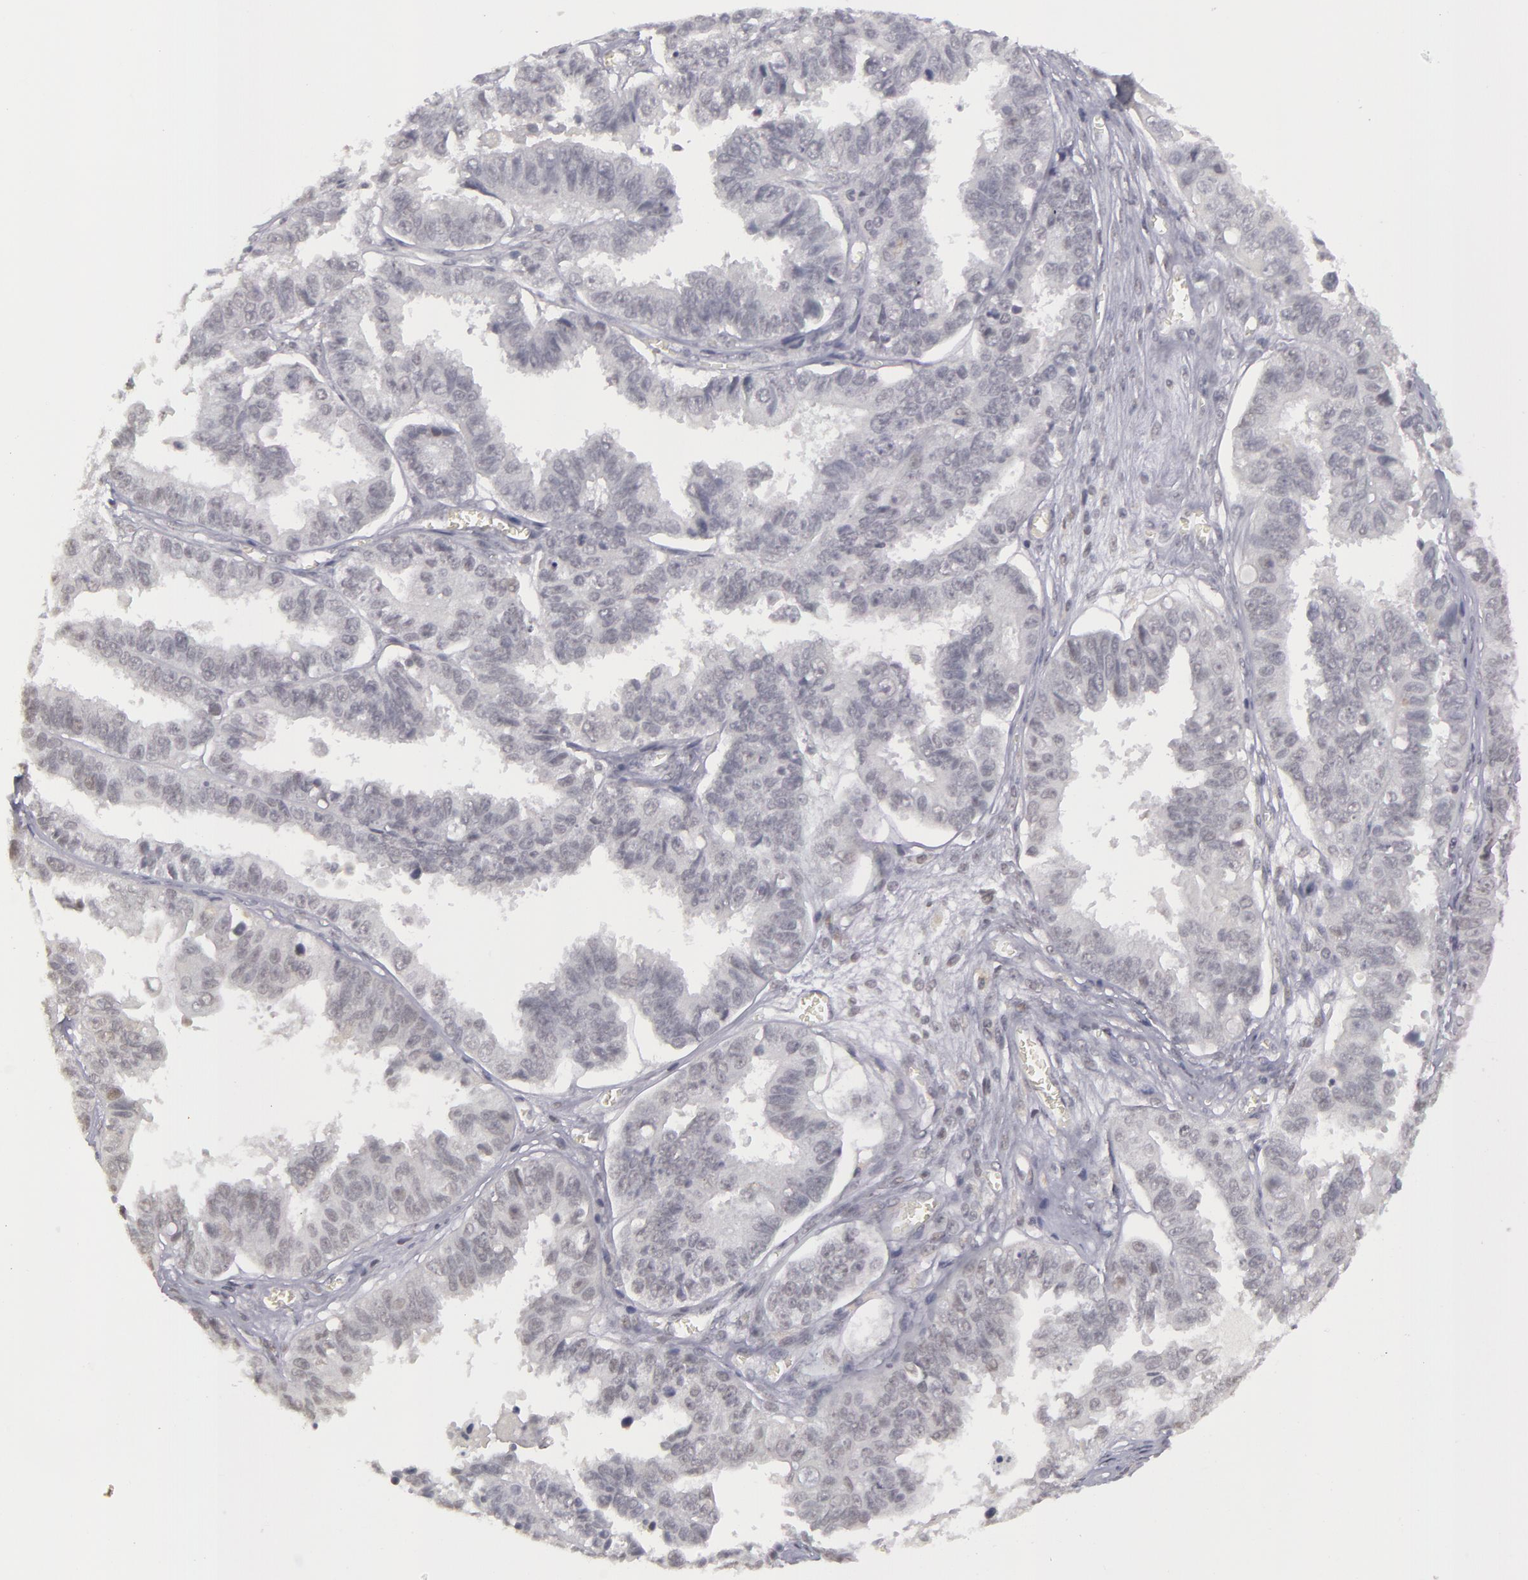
{"staining": {"intensity": "negative", "quantity": "none", "location": "none"}, "tissue": "ovarian cancer", "cell_type": "Tumor cells", "image_type": "cancer", "snomed": [{"axis": "morphology", "description": "Carcinoma, endometroid"}, {"axis": "topography", "description": "Ovary"}], "caption": "Tumor cells show no significant expression in ovarian cancer.", "gene": "RRP7A", "patient": {"sex": "female", "age": 85}}